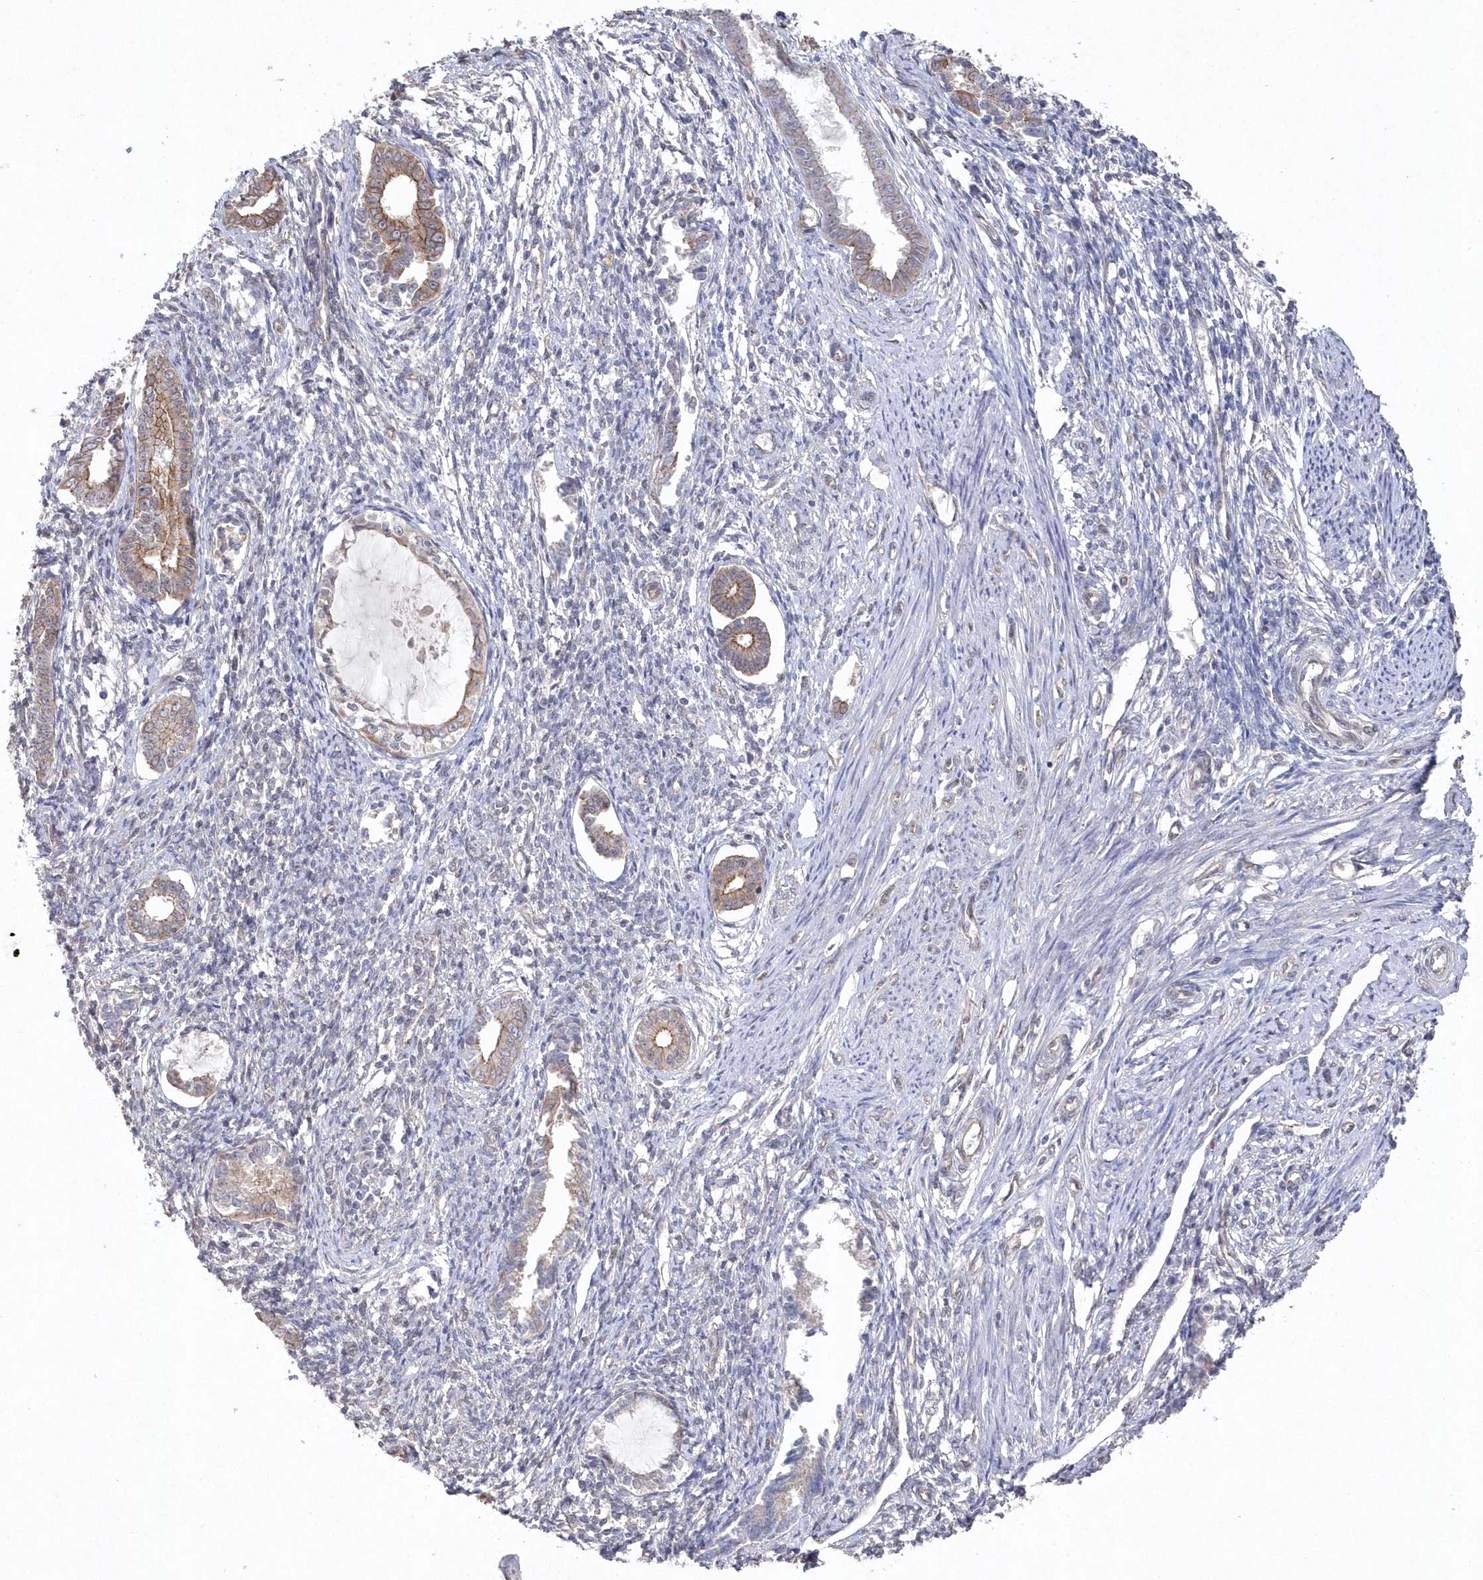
{"staining": {"intensity": "negative", "quantity": "none", "location": "none"}, "tissue": "endometrium", "cell_type": "Cells in endometrial stroma", "image_type": "normal", "snomed": [{"axis": "morphology", "description": "Normal tissue, NOS"}, {"axis": "topography", "description": "Endometrium"}], "caption": "Immunohistochemistry (IHC) histopathology image of unremarkable endometrium: human endometrium stained with DAB (3,3'-diaminobenzidine) shows no significant protein expression in cells in endometrial stroma. Brightfield microscopy of immunohistochemistry (IHC) stained with DAB (brown) and hematoxylin (blue), captured at high magnification.", "gene": "VSIG2", "patient": {"sex": "female", "age": 56}}